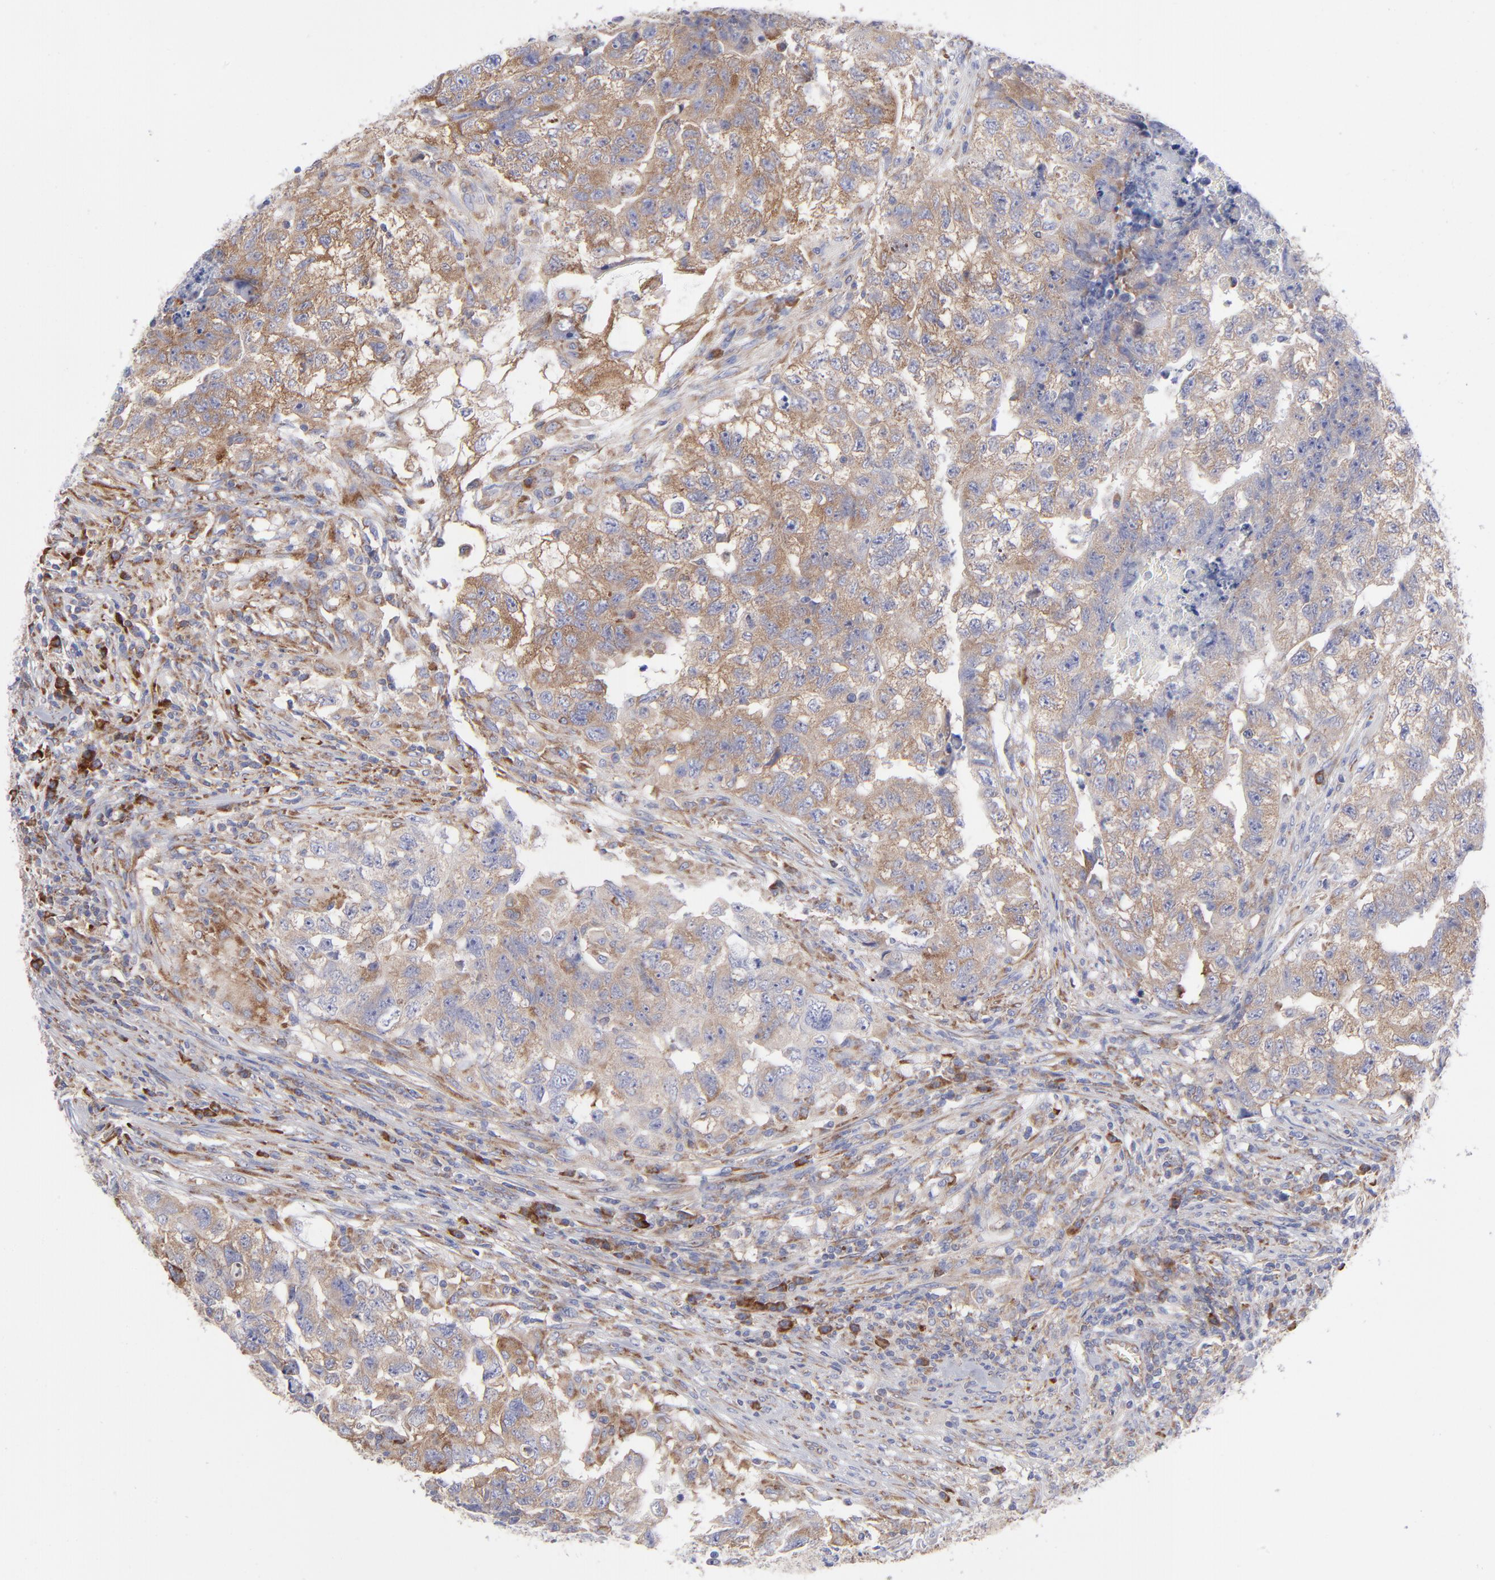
{"staining": {"intensity": "moderate", "quantity": ">75%", "location": "cytoplasmic/membranous"}, "tissue": "testis cancer", "cell_type": "Tumor cells", "image_type": "cancer", "snomed": [{"axis": "morphology", "description": "Carcinoma, Embryonal, NOS"}, {"axis": "topography", "description": "Testis"}], "caption": "IHC histopathology image of neoplastic tissue: testis cancer (embryonal carcinoma) stained using IHC demonstrates medium levels of moderate protein expression localized specifically in the cytoplasmic/membranous of tumor cells, appearing as a cytoplasmic/membranous brown color.", "gene": "EIF2AK2", "patient": {"sex": "male", "age": 21}}